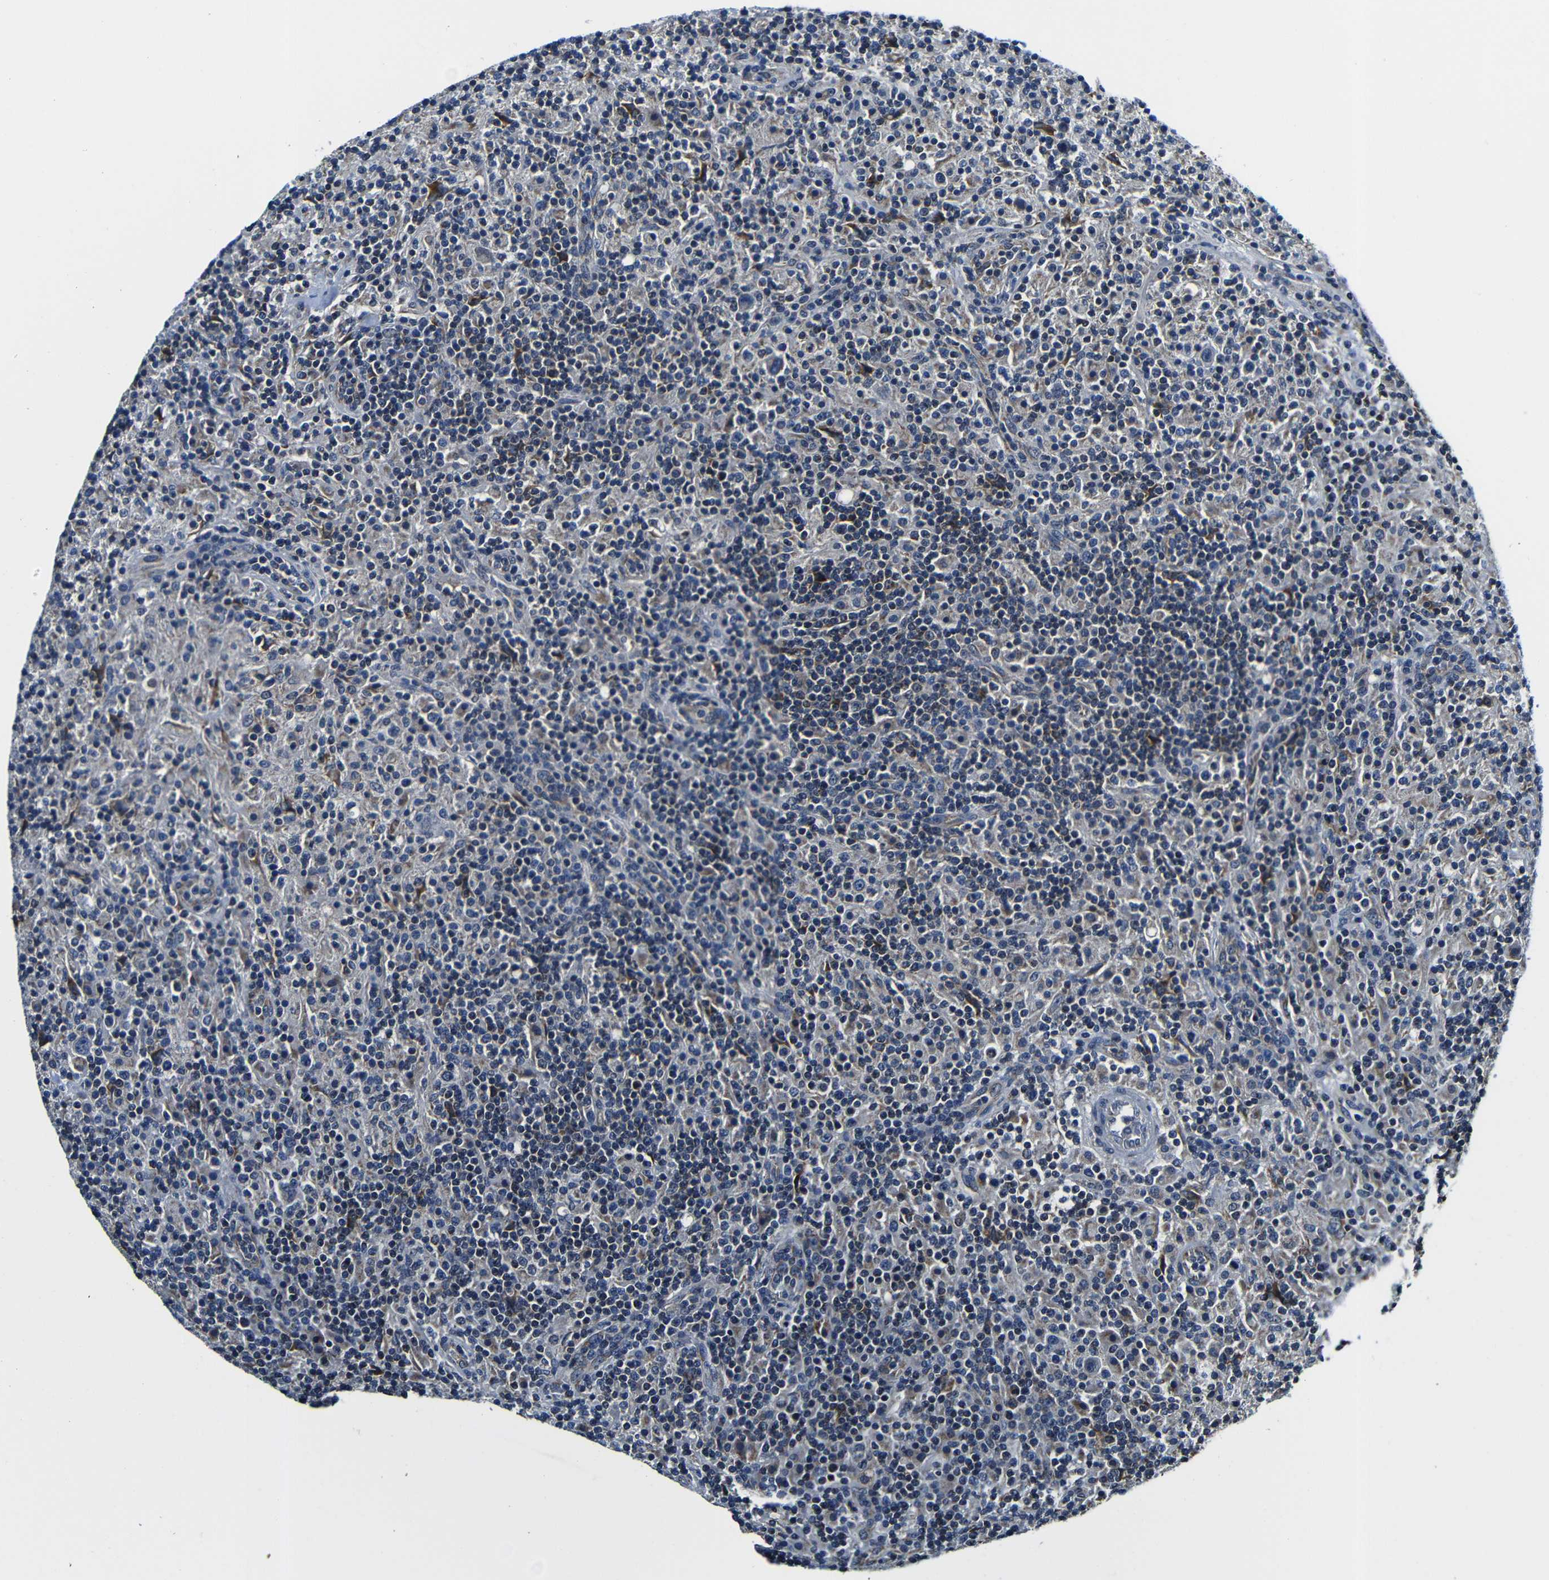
{"staining": {"intensity": "weak", "quantity": "<25%", "location": "cytoplasmic/membranous"}, "tissue": "lymphoma", "cell_type": "Tumor cells", "image_type": "cancer", "snomed": [{"axis": "morphology", "description": "Hodgkin's disease, NOS"}, {"axis": "topography", "description": "Lymph node"}], "caption": "Hodgkin's disease stained for a protein using immunohistochemistry reveals no expression tumor cells.", "gene": "FKBP14", "patient": {"sex": "male", "age": 70}}